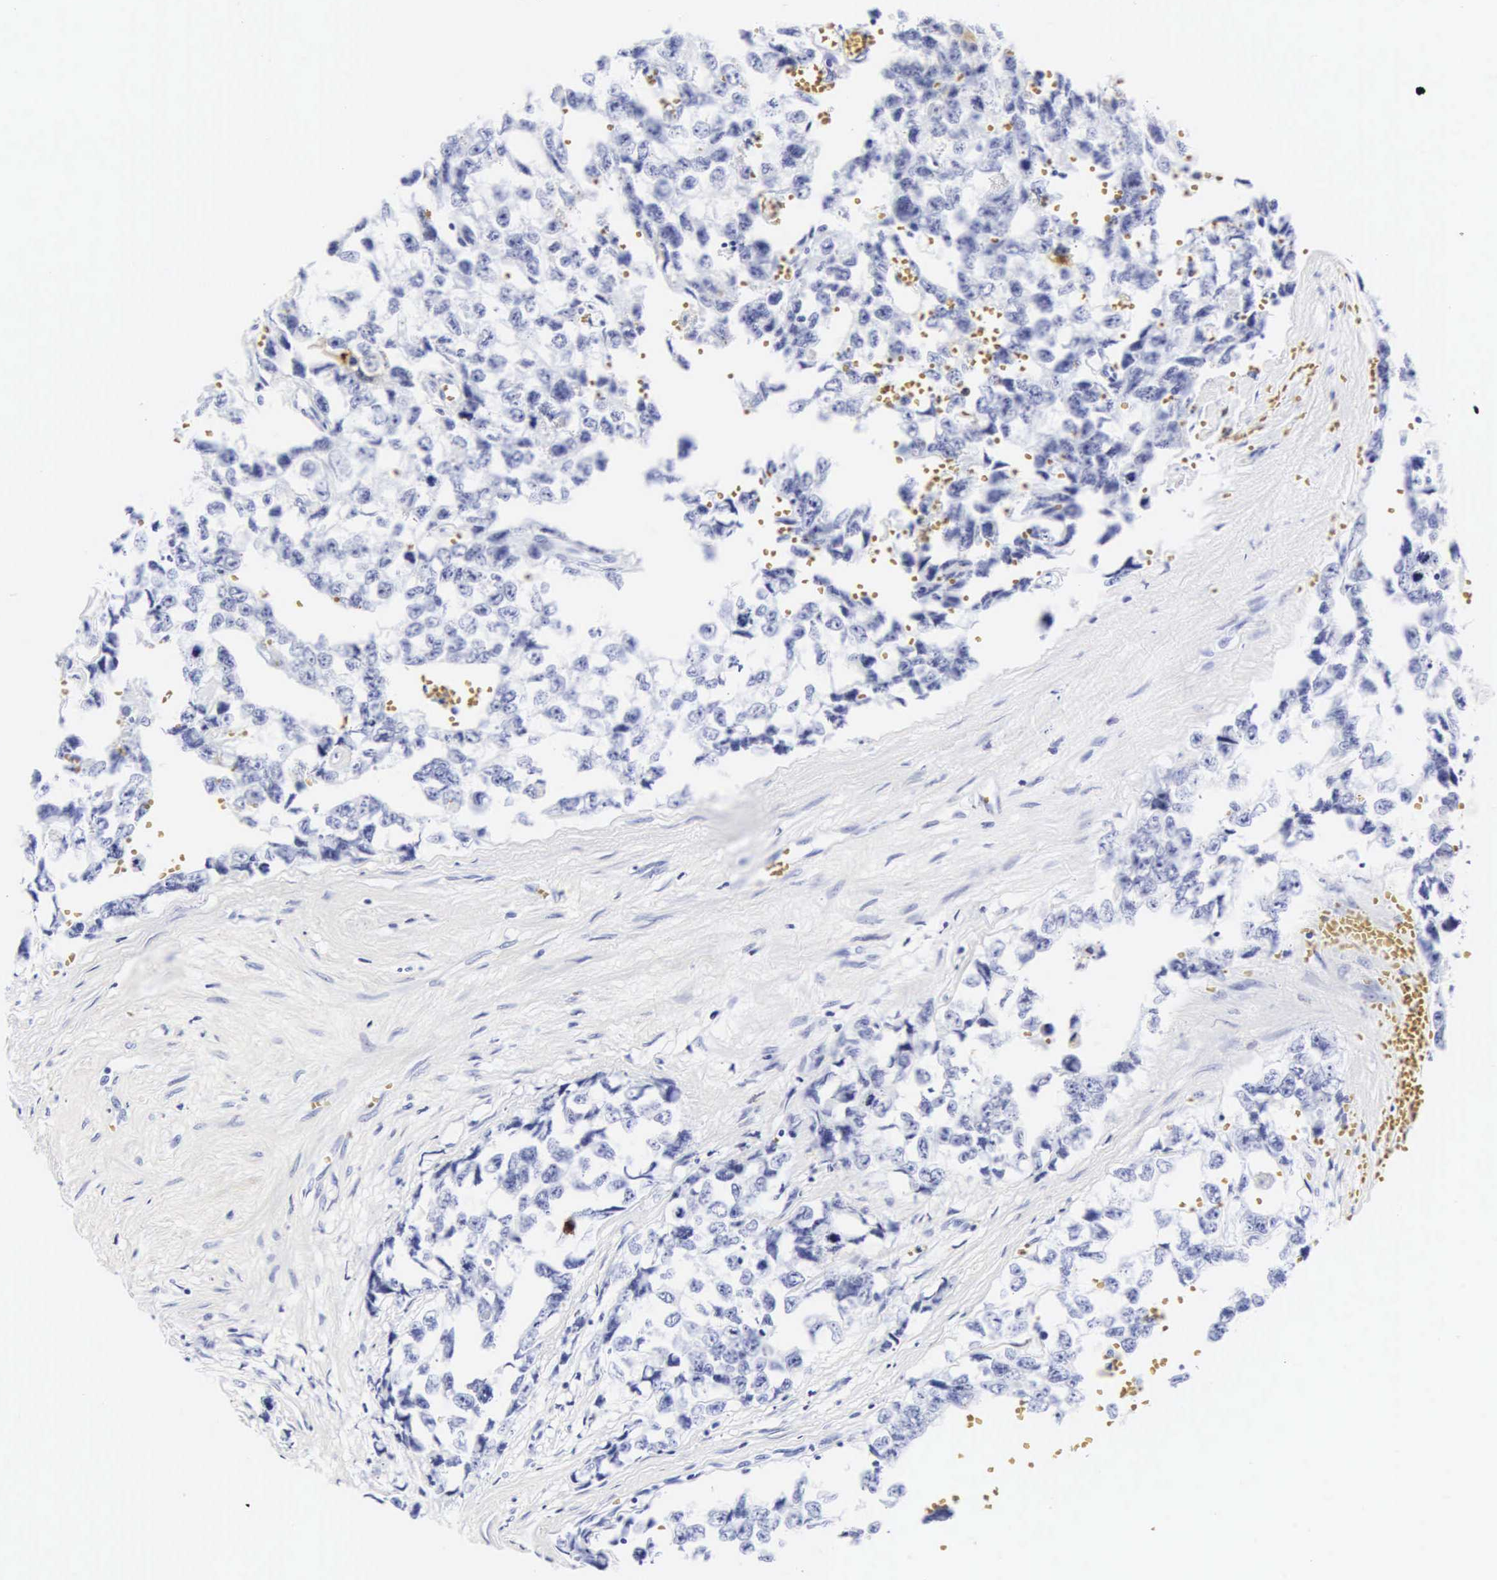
{"staining": {"intensity": "negative", "quantity": "none", "location": "none"}, "tissue": "testis cancer", "cell_type": "Tumor cells", "image_type": "cancer", "snomed": [{"axis": "morphology", "description": "Carcinoma, Embryonal, NOS"}, {"axis": "topography", "description": "Testis"}], "caption": "Human testis cancer stained for a protein using IHC demonstrates no positivity in tumor cells.", "gene": "CGB3", "patient": {"sex": "male", "age": 31}}